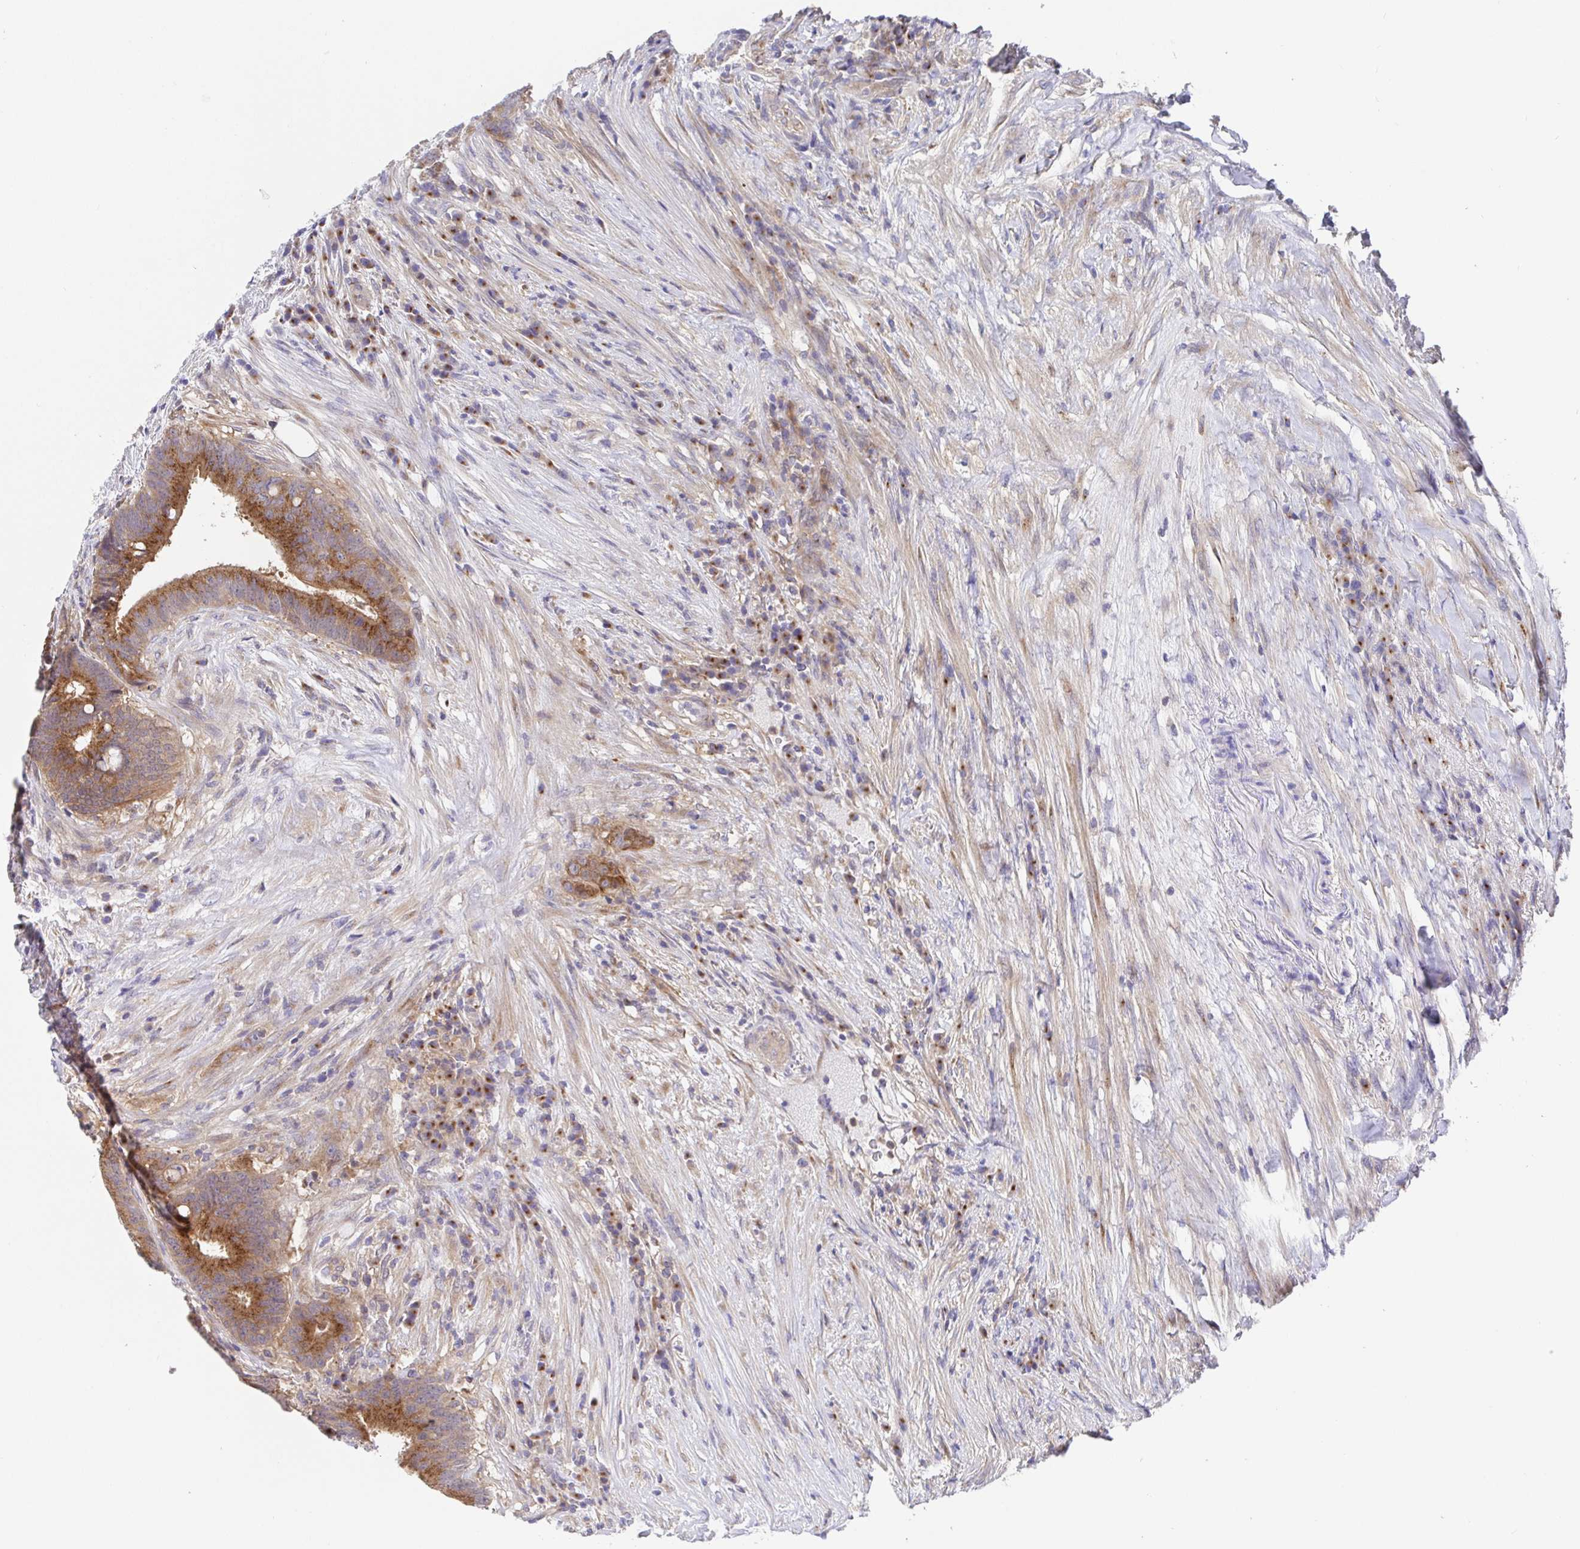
{"staining": {"intensity": "moderate", "quantity": ">75%", "location": "cytoplasmic/membranous"}, "tissue": "colorectal cancer", "cell_type": "Tumor cells", "image_type": "cancer", "snomed": [{"axis": "morphology", "description": "Adenocarcinoma, NOS"}, {"axis": "topography", "description": "Colon"}], "caption": "Protein staining demonstrates moderate cytoplasmic/membranous positivity in approximately >75% of tumor cells in colorectal cancer (adenocarcinoma).", "gene": "GOLGA1", "patient": {"sex": "female", "age": 43}}